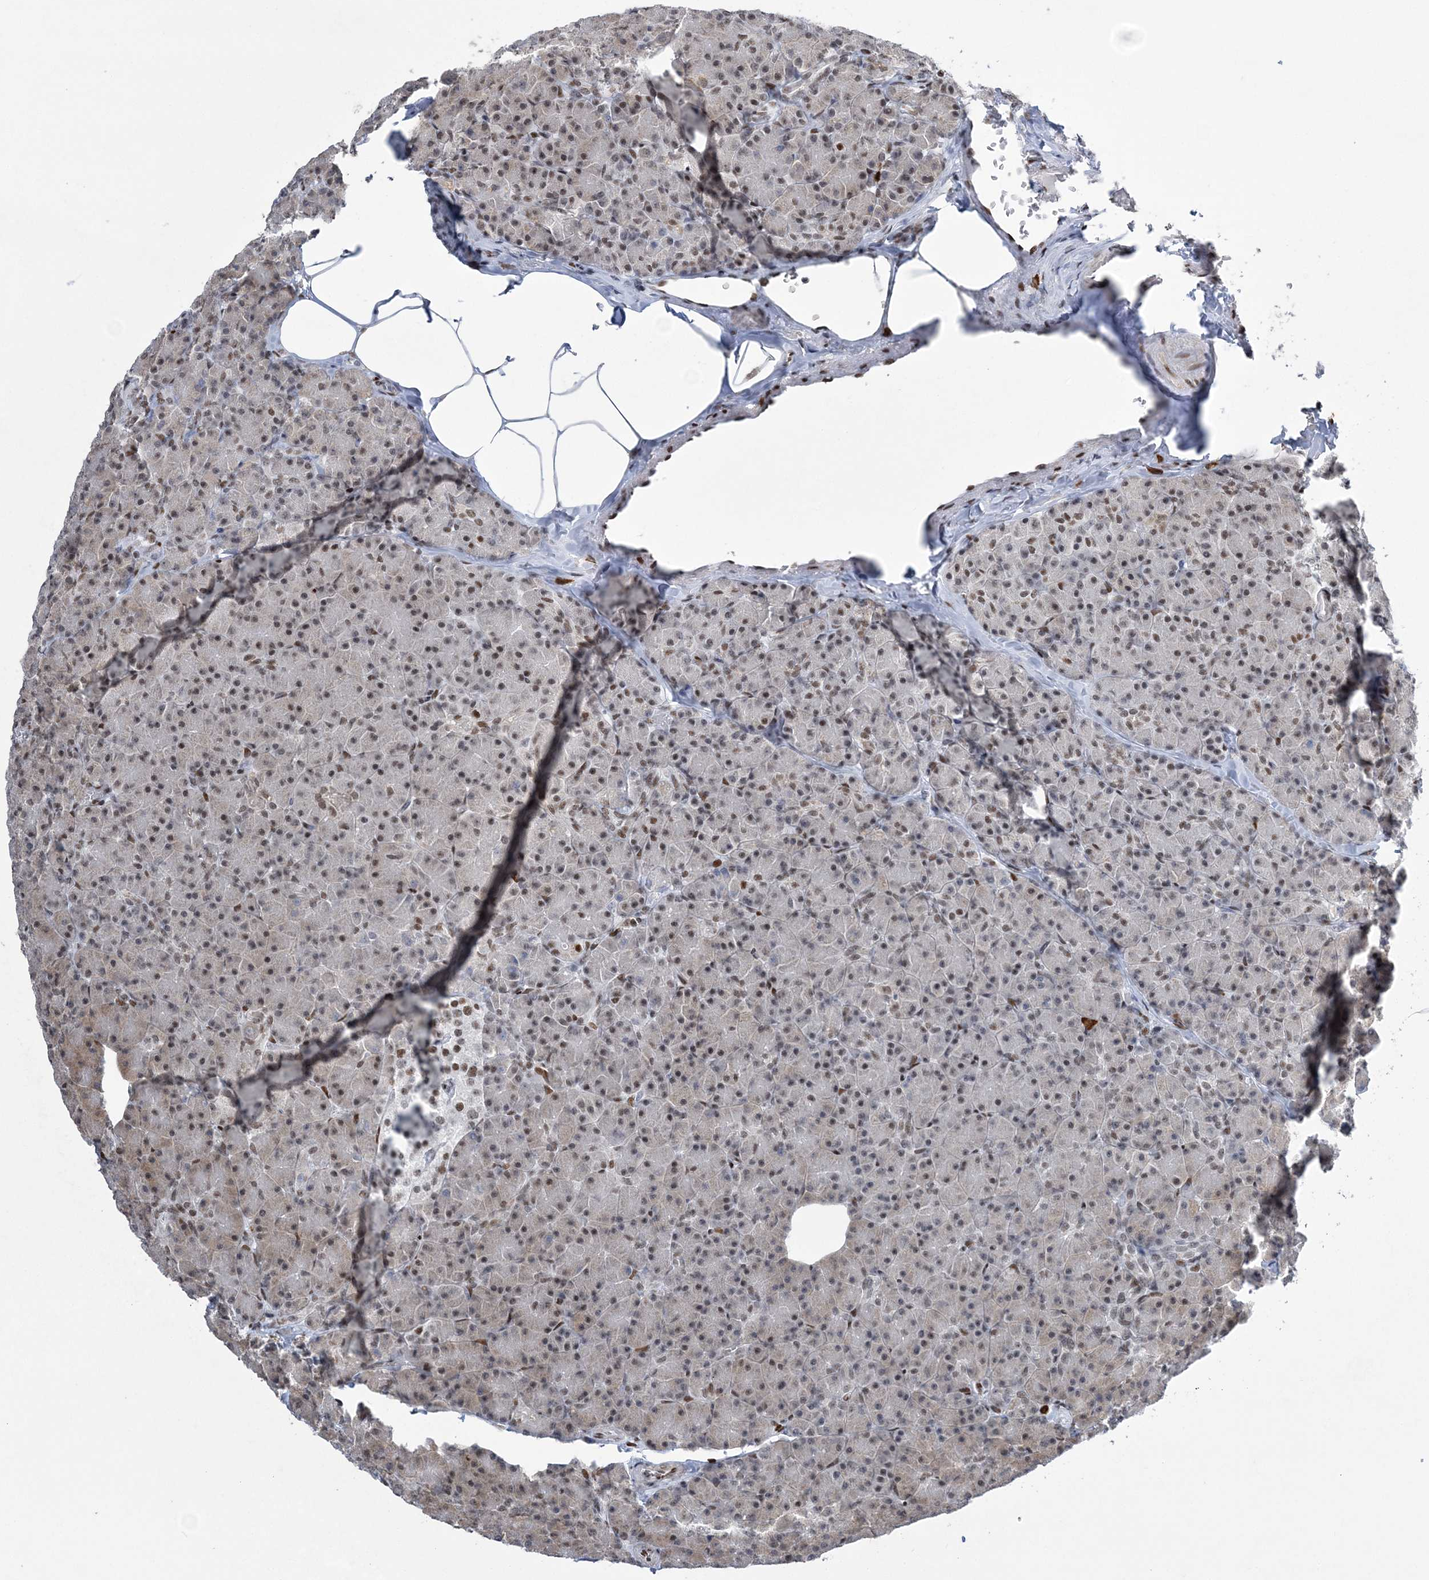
{"staining": {"intensity": "moderate", "quantity": ">75%", "location": "nuclear"}, "tissue": "pancreas", "cell_type": "Exocrine glandular cells", "image_type": "normal", "snomed": [{"axis": "morphology", "description": "Normal tissue, NOS"}, {"axis": "topography", "description": "Pancreas"}], "caption": "This micrograph demonstrates immunohistochemistry staining of unremarkable pancreas, with medium moderate nuclear positivity in about >75% of exocrine glandular cells.", "gene": "ZBTB7A", "patient": {"sex": "female", "age": 43}}